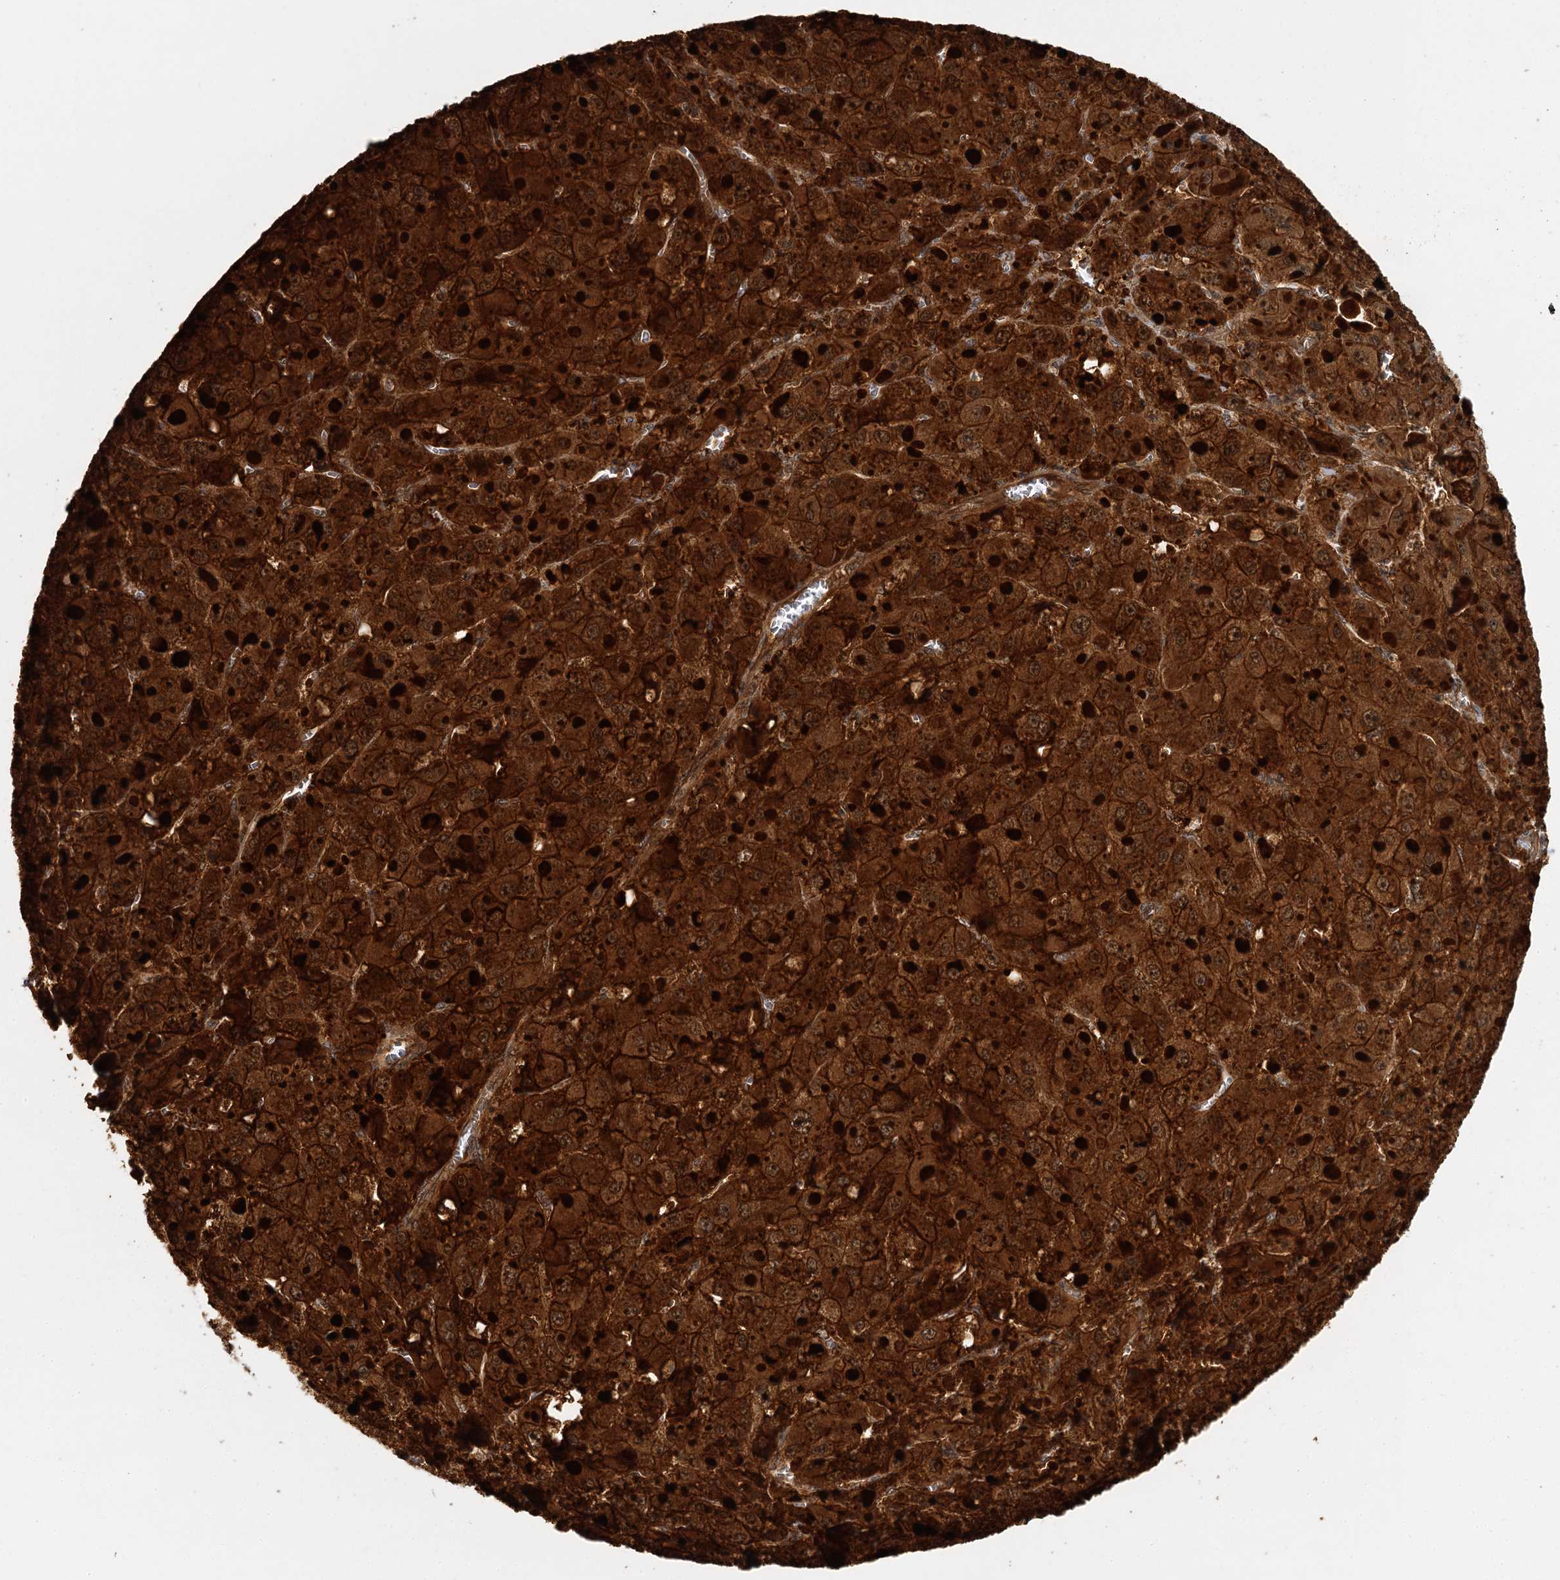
{"staining": {"intensity": "strong", "quantity": ">75%", "location": "cytoplasmic/membranous"}, "tissue": "liver cancer", "cell_type": "Tumor cells", "image_type": "cancer", "snomed": [{"axis": "morphology", "description": "Carcinoma, Hepatocellular, NOS"}, {"axis": "topography", "description": "Liver"}], "caption": "Immunohistochemistry of human liver cancer demonstrates high levels of strong cytoplasmic/membranous staining in approximately >75% of tumor cells.", "gene": "ZNF549", "patient": {"sex": "female", "age": 73}}